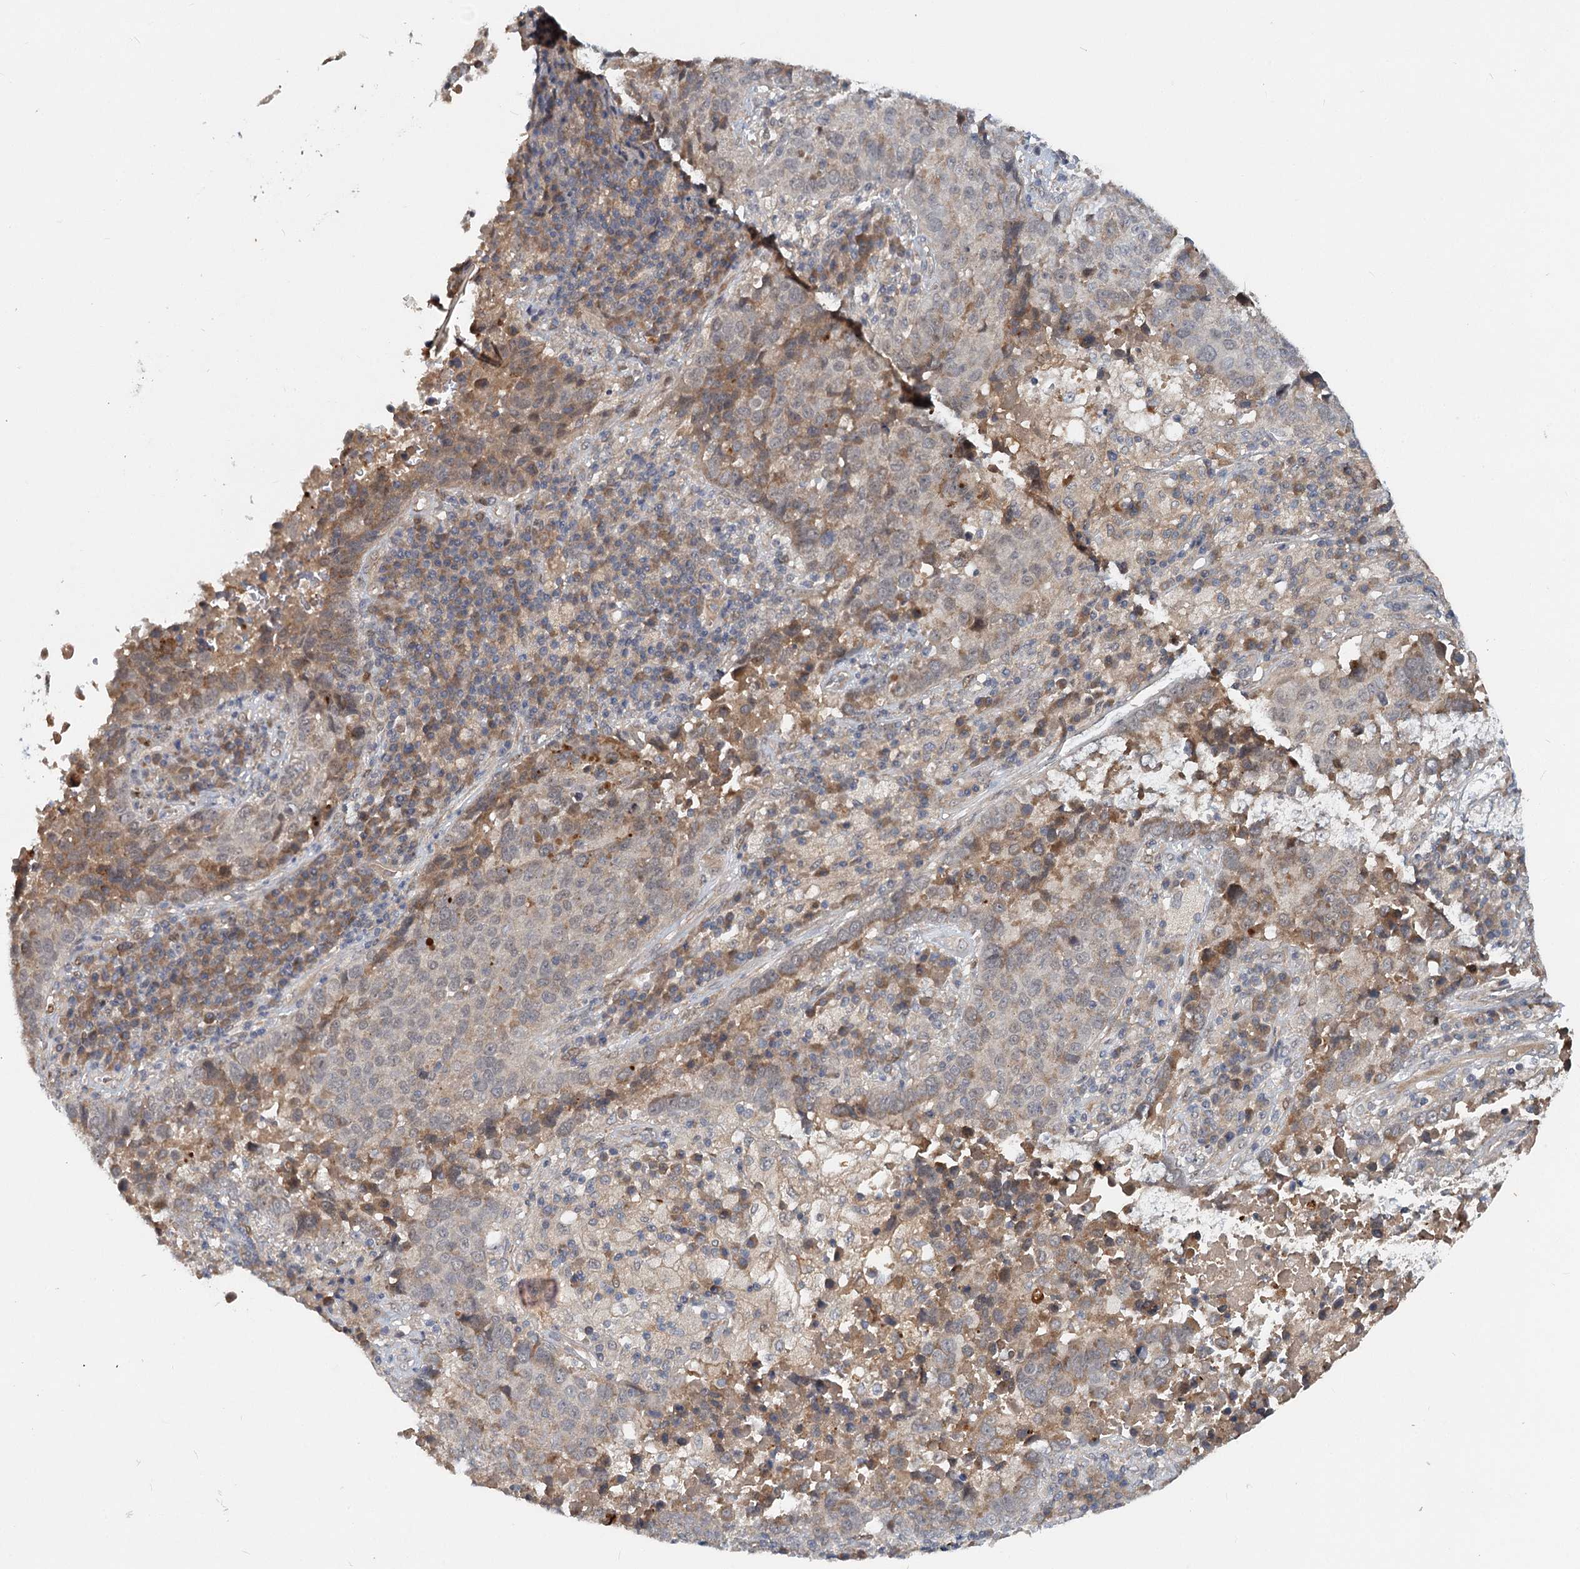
{"staining": {"intensity": "weak", "quantity": "<25%", "location": "cytoplasmic/membranous"}, "tissue": "lung cancer", "cell_type": "Tumor cells", "image_type": "cancer", "snomed": [{"axis": "morphology", "description": "Squamous cell carcinoma, NOS"}, {"axis": "topography", "description": "Lung"}], "caption": "This is a histopathology image of immunohistochemistry staining of lung cancer (squamous cell carcinoma), which shows no staining in tumor cells.", "gene": "AP3B1", "patient": {"sex": "male", "age": 73}}